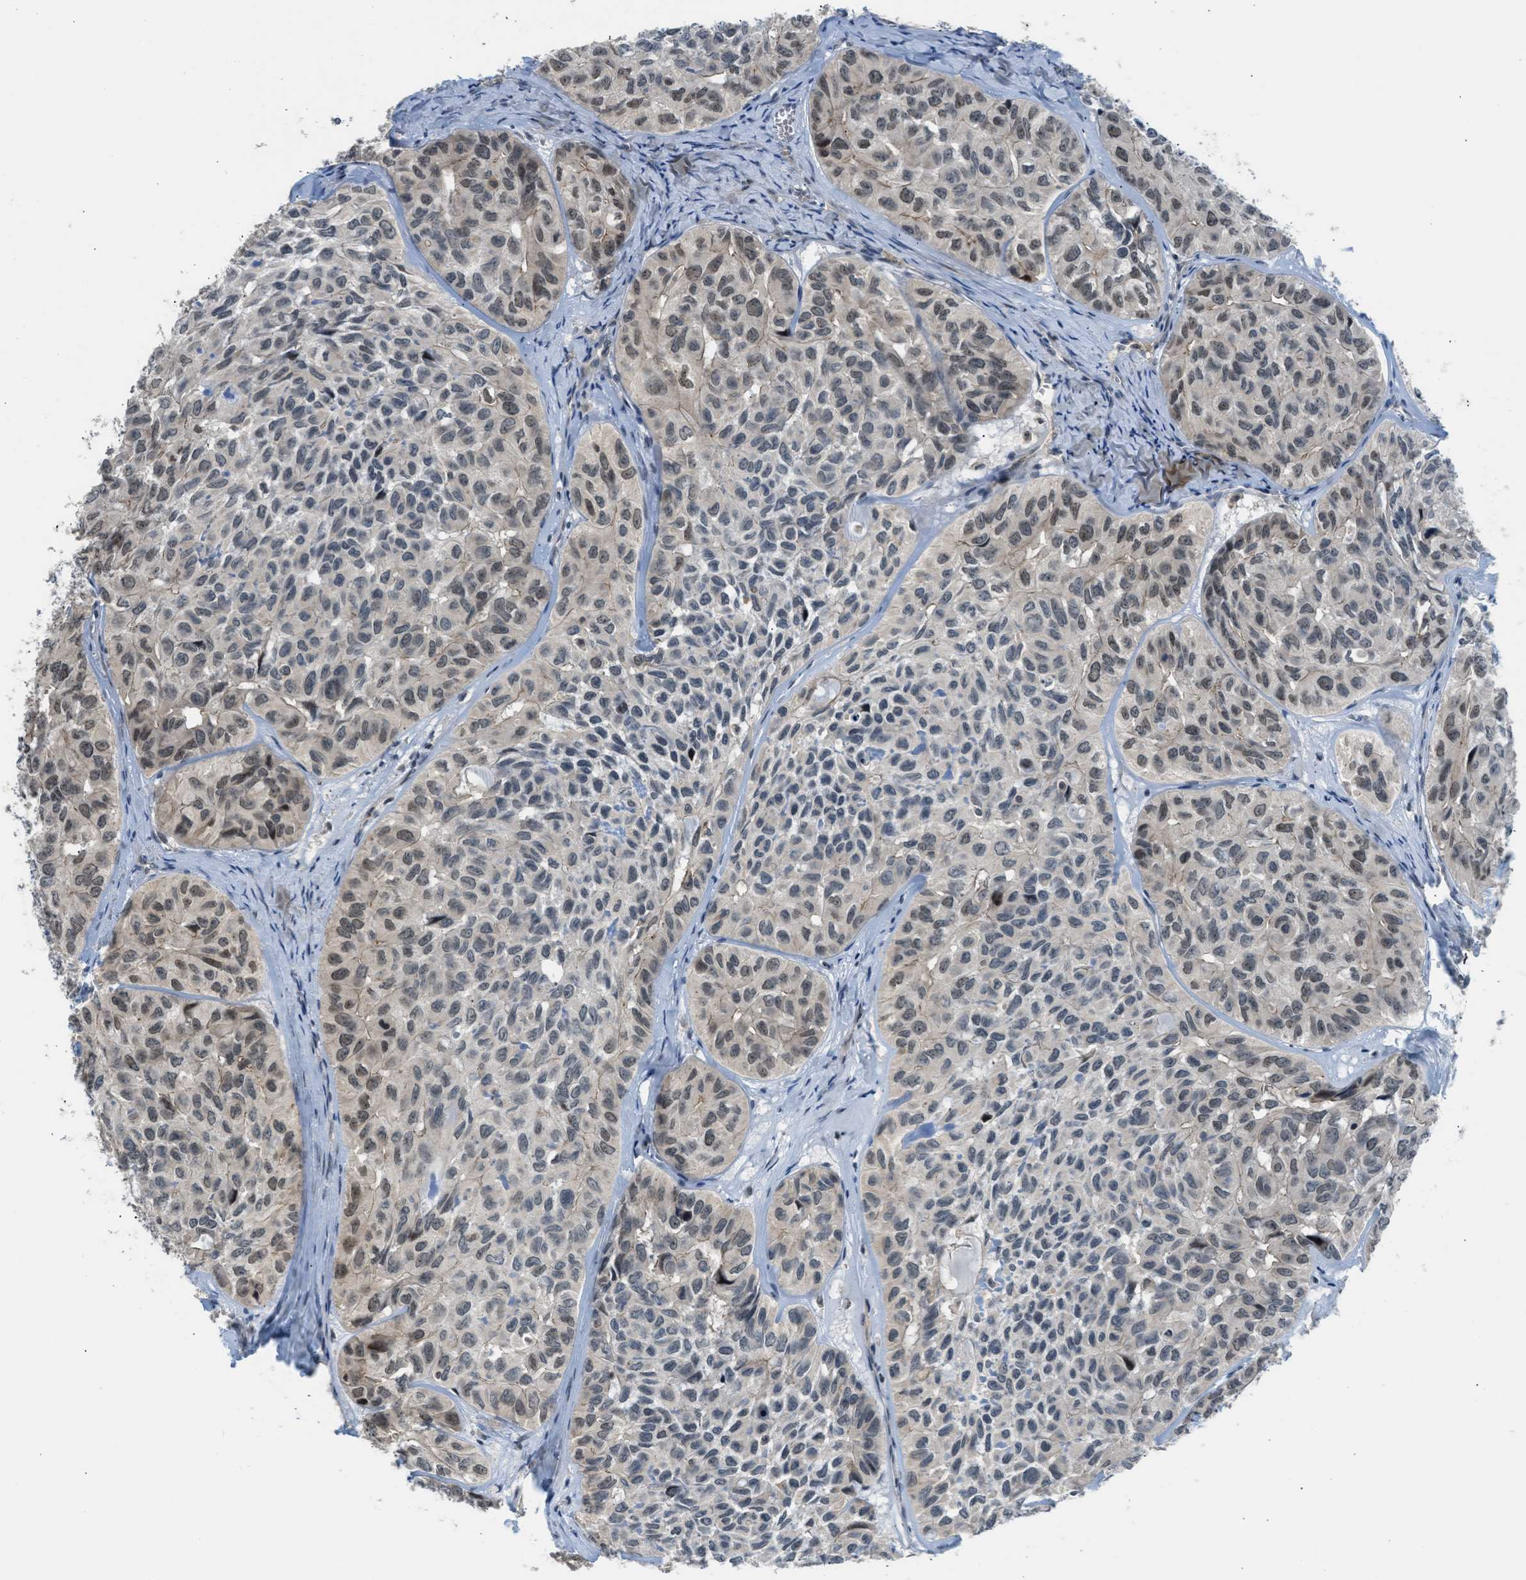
{"staining": {"intensity": "weak", "quantity": "25%-75%", "location": "cytoplasmic/membranous,nuclear"}, "tissue": "head and neck cancer", "cell_type": "Tumor cells", "image_type": "cancer", "snomed": [{"axis": "morphology", "description": "Adenocarcinoma, NOS"}, {"axis": "topography", "description": "Salivary gland, NOS"}, {"axis": "topography", "description": "Head-Neck"}], "caption": "IHC of human head and neck cancer shows low levels of weak cytoplasmic/membranous and nuclear staining in about 25%-75% of tumor cells. (DAB (3,3'-diaminobenzidine) = brown stain, brightfield microscopy at high magnification).", "gene": "TTBK2", "patient": {"sex": "female", "age": 76}}